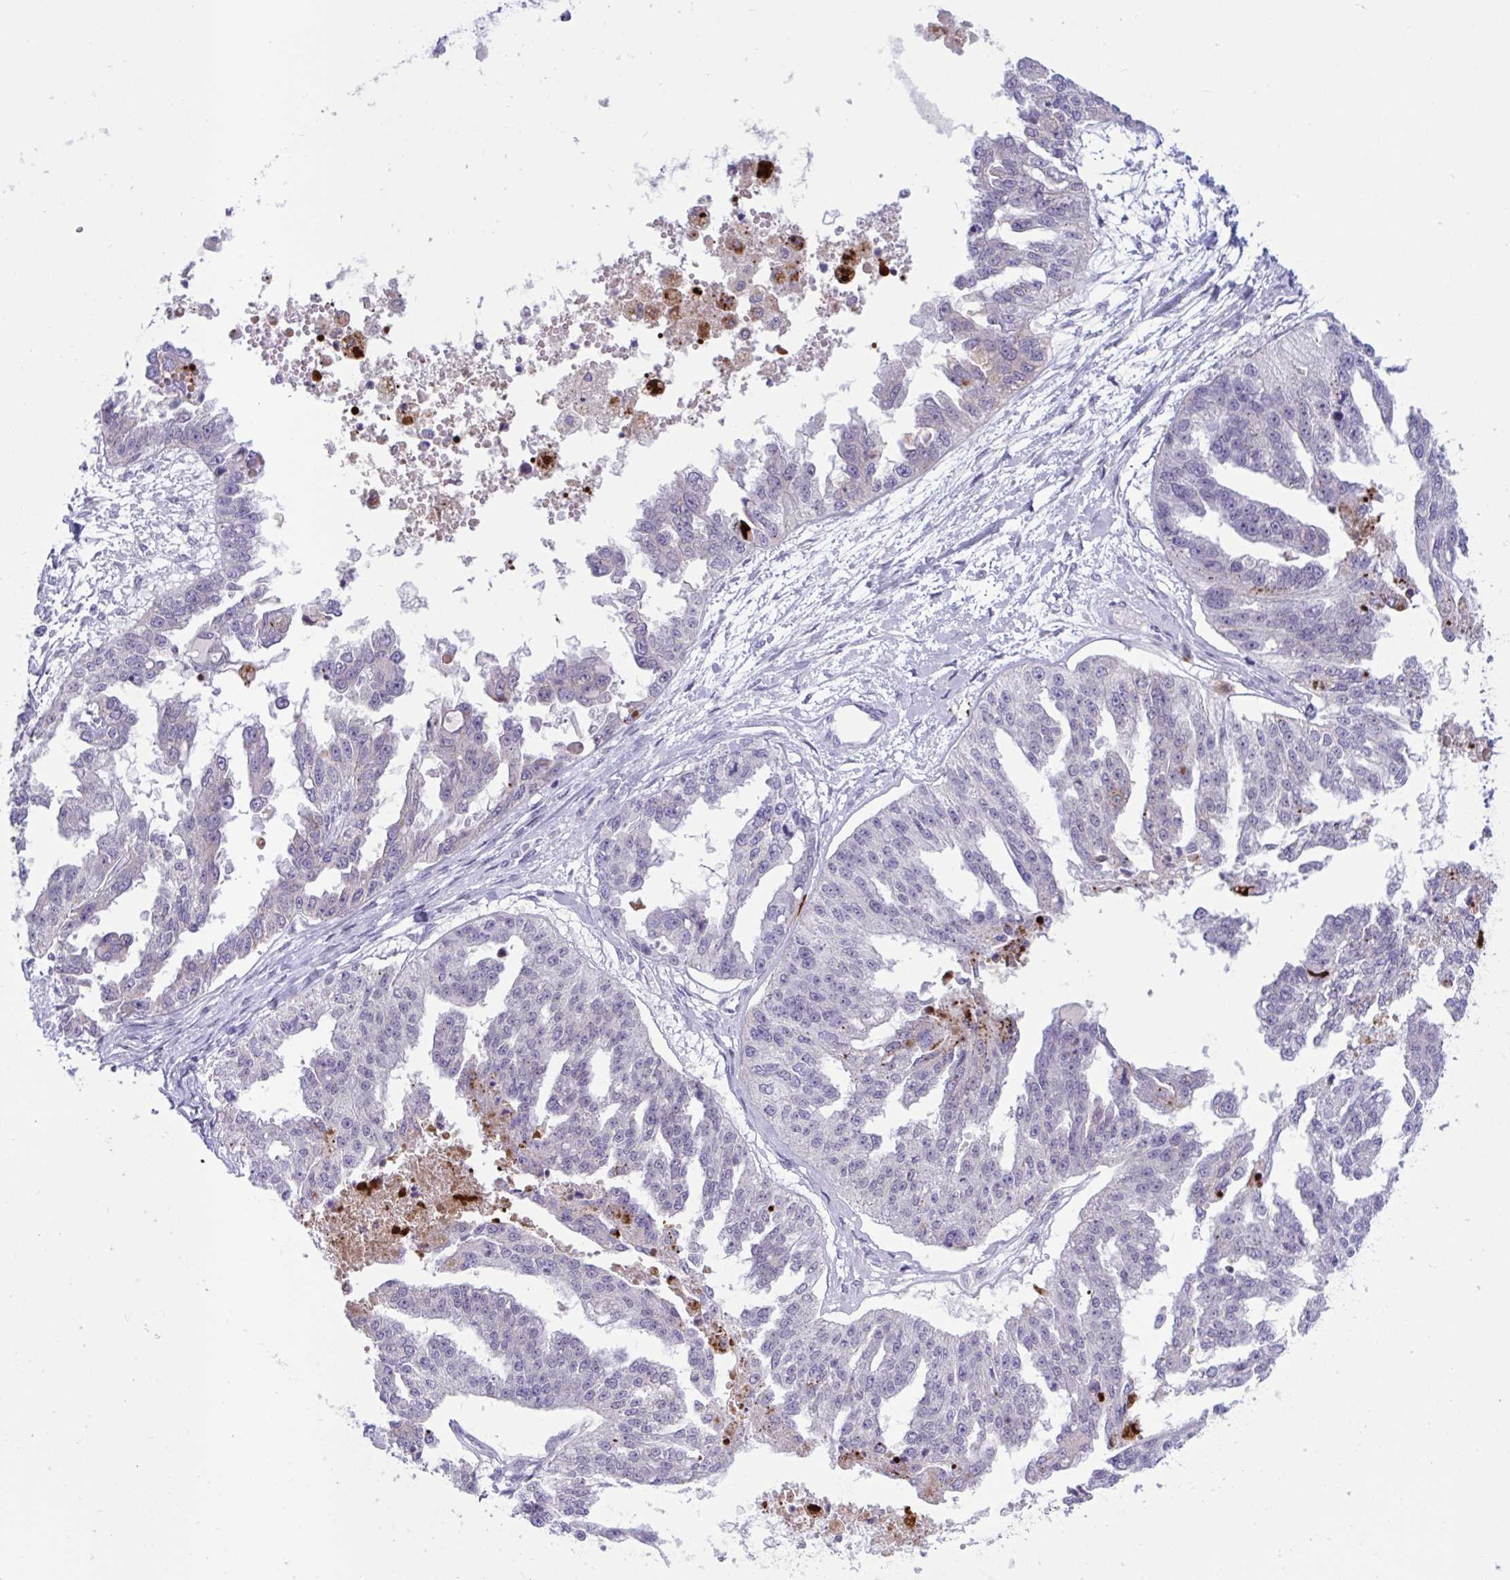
{"staining": {"intensity": "negative", "quantity": "none", "location": "none"}, "tissue": "ovarian cancer", "cell_type": "Tumor cells", "image_type": "cancer", "snomed": [{"axis": "morphology", "description": "Cystadenocarcinoma, serous, NOS"}, {"axis": "topography", "description": "Ovary"}], "caption": "The IHC image has no significant expression in tumor cells of serous cystadenocarcinoma (ovarian) tissue. (DAB (3,3'-diaminobenzidine) immunohistochemistry visualized using brightfield microscopy, high magnification).", "gene": "DOCK11", "patient": {"sex": "female", "age": 58}}